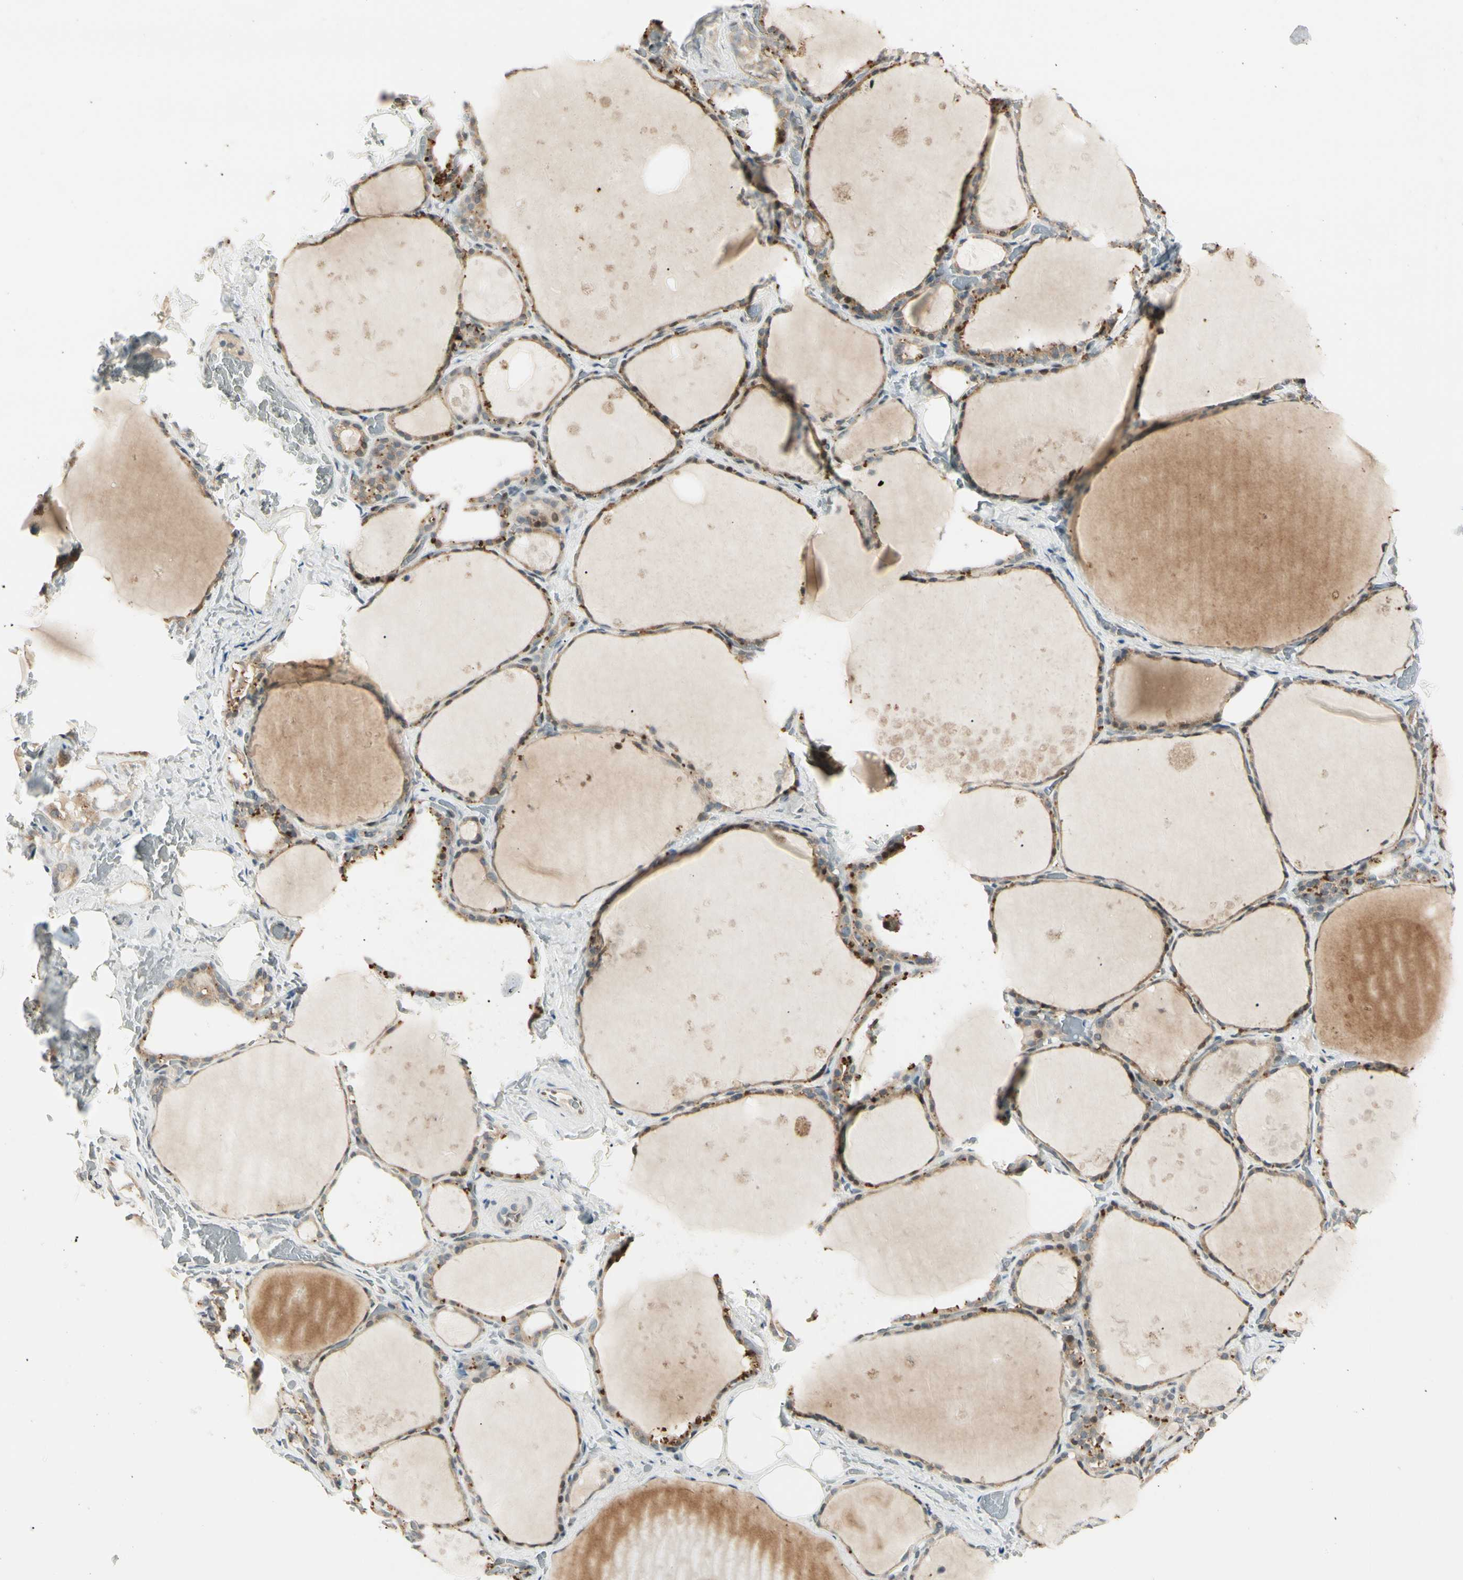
{"staining": {"intensity": "moderate", "quantity": ">75%", "location": "cytoplasmic/membranous"}, "tissue": "thyroid gland", "cell_type": "Glandular cells", "image_type": "normal", "snomed": [{"axis": "morphology", "description": "Normal tissue, NOS"}, {"axis": "topography", "description": "Thyroid gland"}], "caption": "Thyroid gland was stained to show a protein in brown. There is medium levels of moderate cytoplasmic/membranous staining in approximately >75% of glandular cells. (DAB IHC, brown staining for protein, blue staining for nuclei).", "gene": "FNDC3B", "patient": {"sex": "male", "age": 61}}